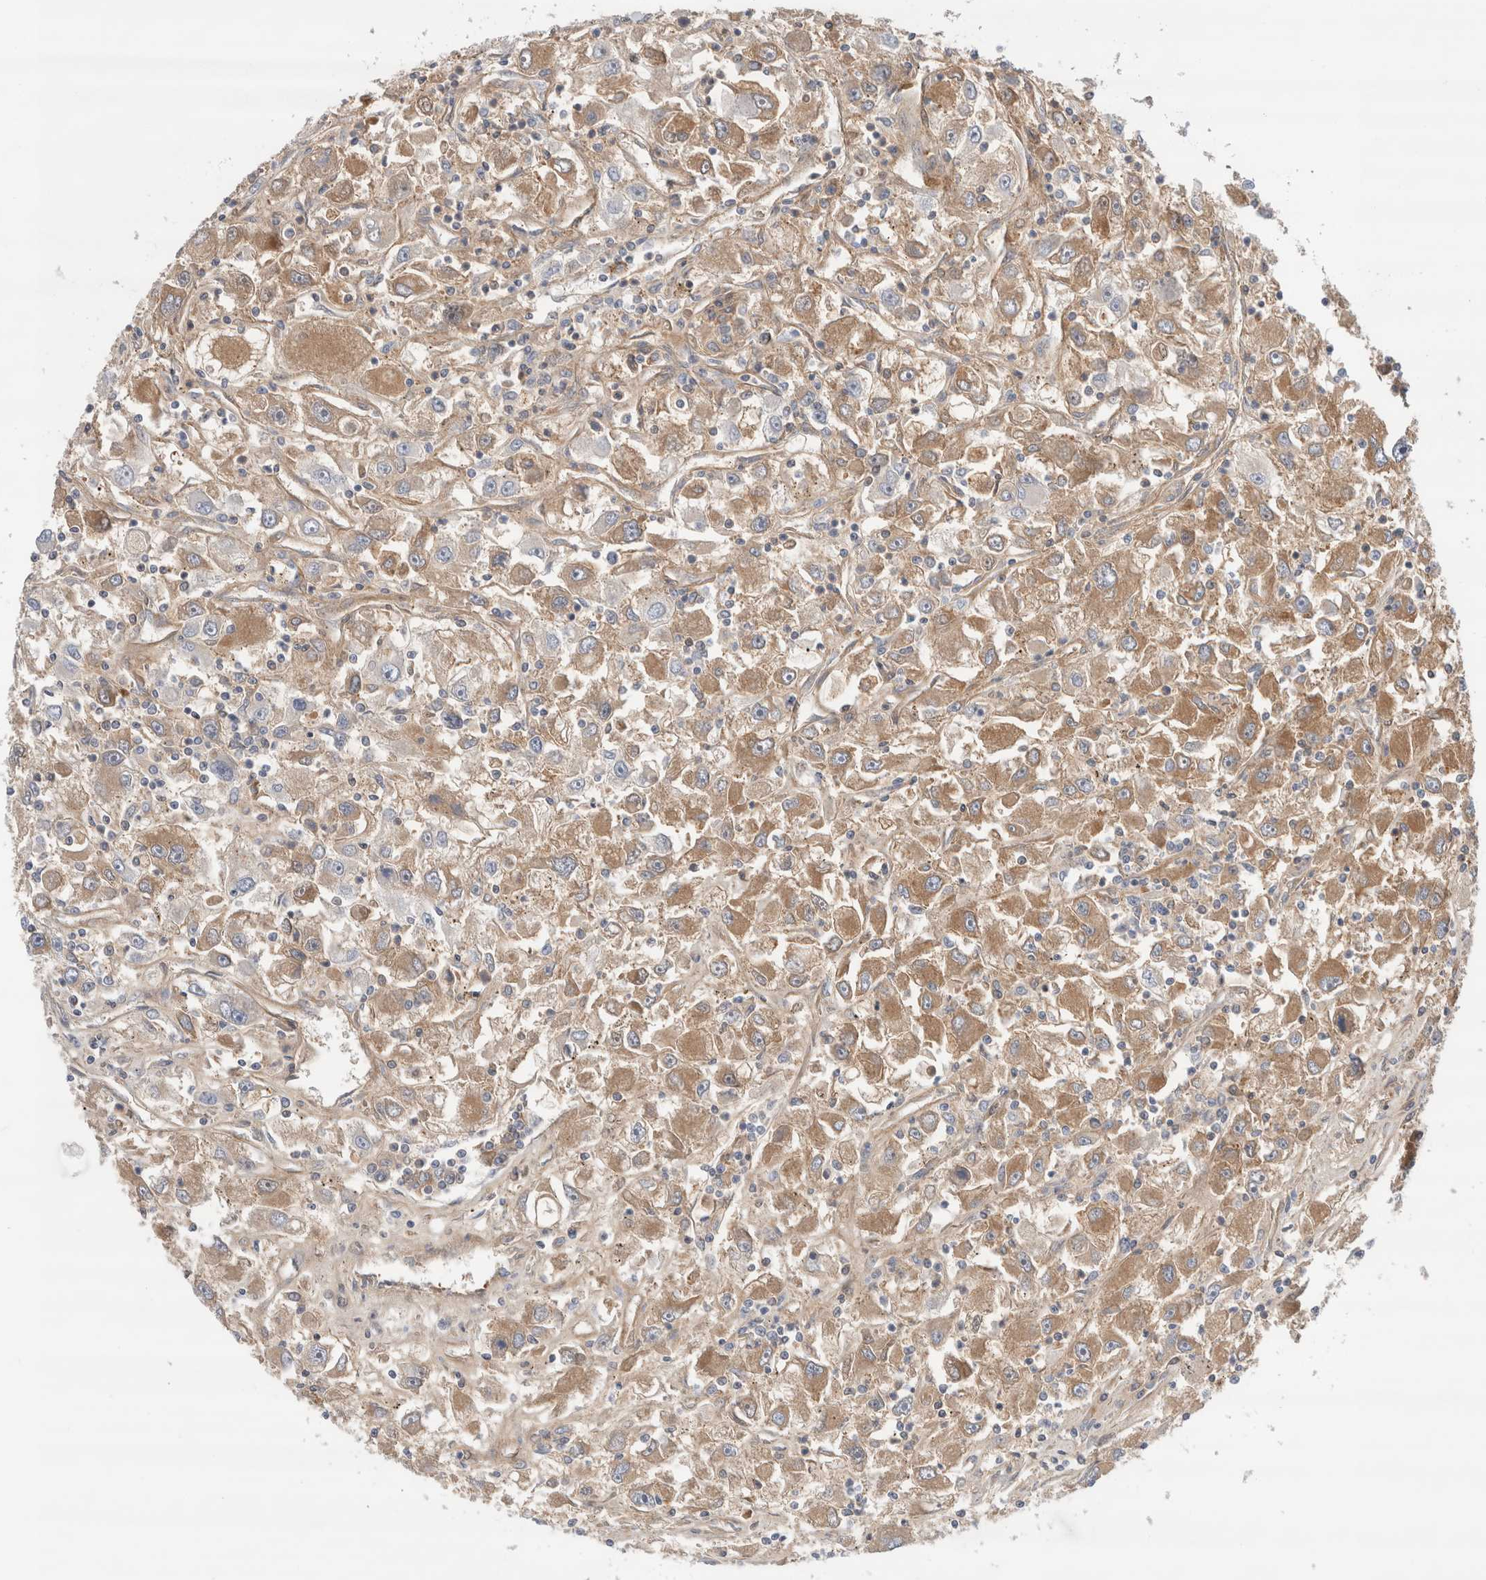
{"staining": {"intensity": "moderate", "quantity": ">75%", "location": "cytoplasmic/membranous"}, "tissue": "renal cancer", "cell_type": "Tumor cells", "image_type": "cancer", "snomed": [{"axis": "morphology", "description": "Adenocarcinoma, NOS"}, {"axis": "topography", "description": "Kidney"}], "caption": "This is a photomicrograph of immunohistochemistry (IHC) staining of renal cancer, which shows moderate staining in the cytoplasmic/membranous of tumor cells.", "gene": "ECHDC2", "patient": {"sex": "female", "age": 52}}